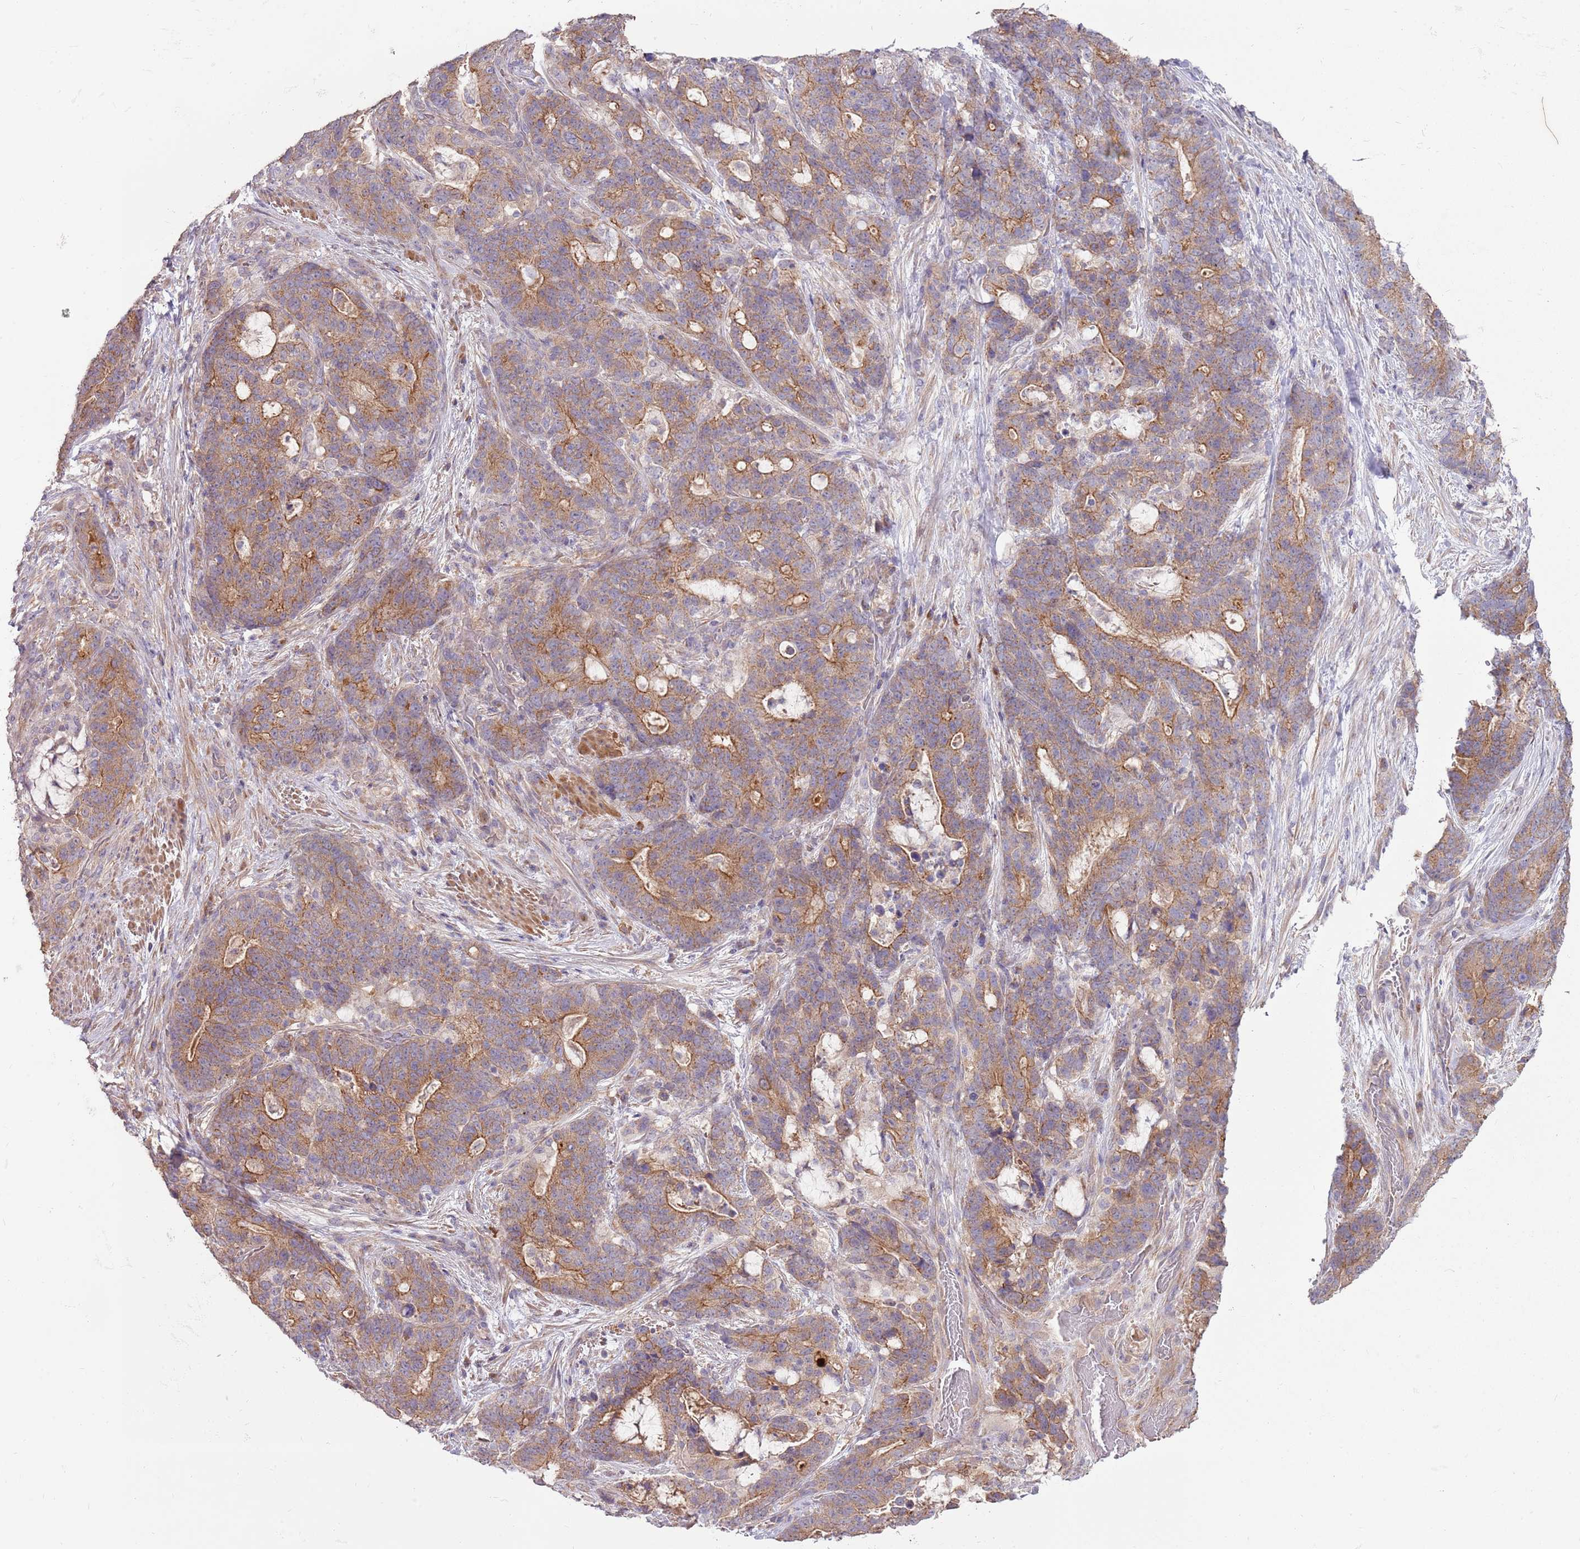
{"staining": {"intensity": "moderate", "quantity": ">75%", "location": "cytoplasmic/membranous"}, "tissue": "stomach cancer", "cell_type": "Tumor cells", "image_type": "cancer", "snomed": [{"axis": "morphology", "description": "Normal tissue, NOS"}, {"axis": "morphology", "description": "Adenocarcinoma, NOS"}, {"axis": "topography", "description": "Stomach"}], "caption": "Protein staining by immunohistochemistry shows moderate cytoplasmic/membranous positivity in approximately >75% of tumor cells in adenocarcinoma (stomach).", "gene": "SPATA31D1", "patient": {"sex": "female", "age": 64}}